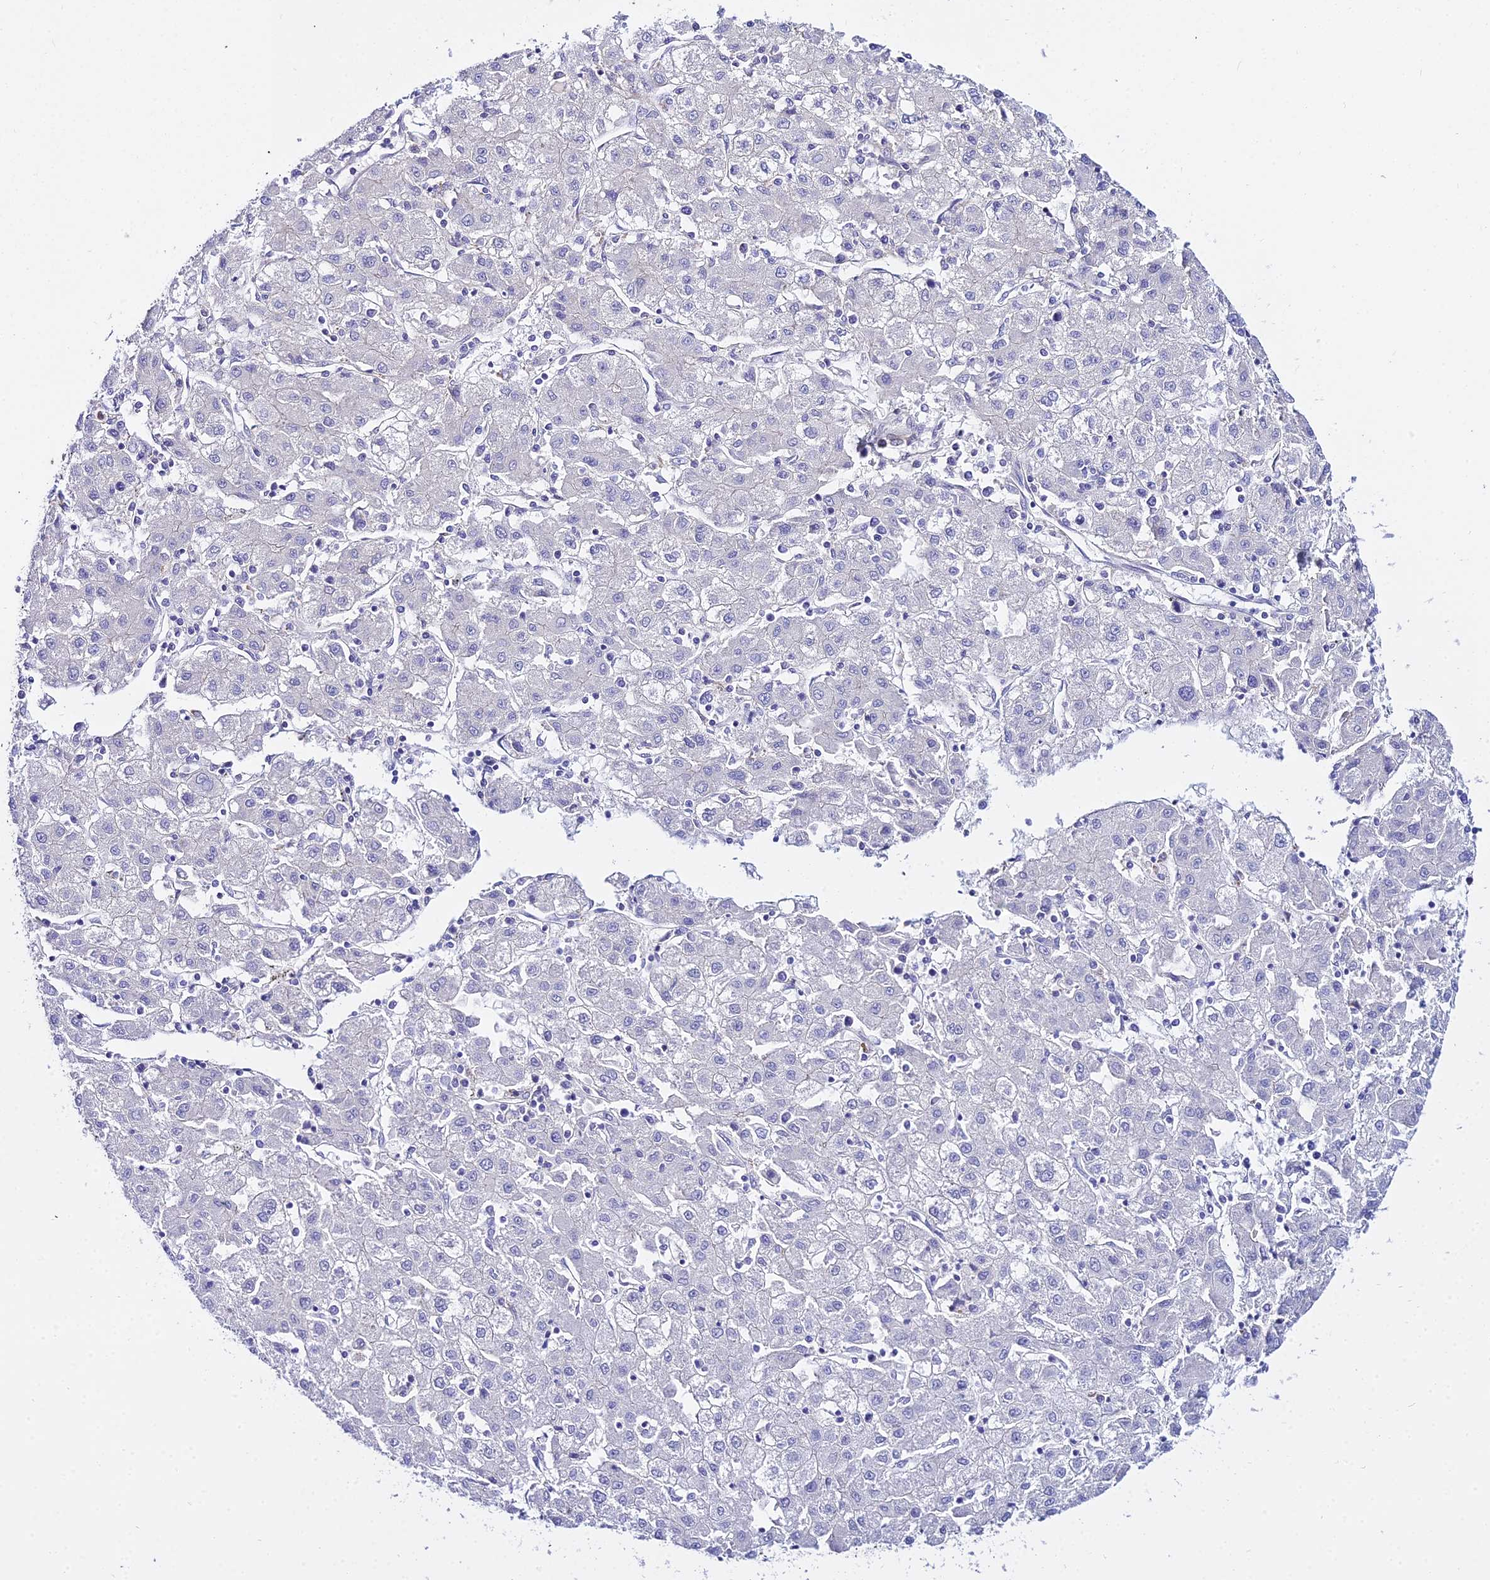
{"staining": {"intensity": "negative", "quantity": "none", "location": "none"}, "tissue": "liver cancer", "cell_type": "Tumor cells", "image_type": "cancer", "snomed": [{"axis": "morphology", "description": "Carcinoma, Hepatocellular, NOS"}, {"axis": "topography", "description": "Liver"}], "caption": "Immunohistochemistry (IHC) image of neoplastic tissue: liver hepatocellular carcinoma stained with DAB reveals no significant protein expression in tumor cells.", "gene": "ZNF628", "patient": {"sex": "male", "age": 72}}